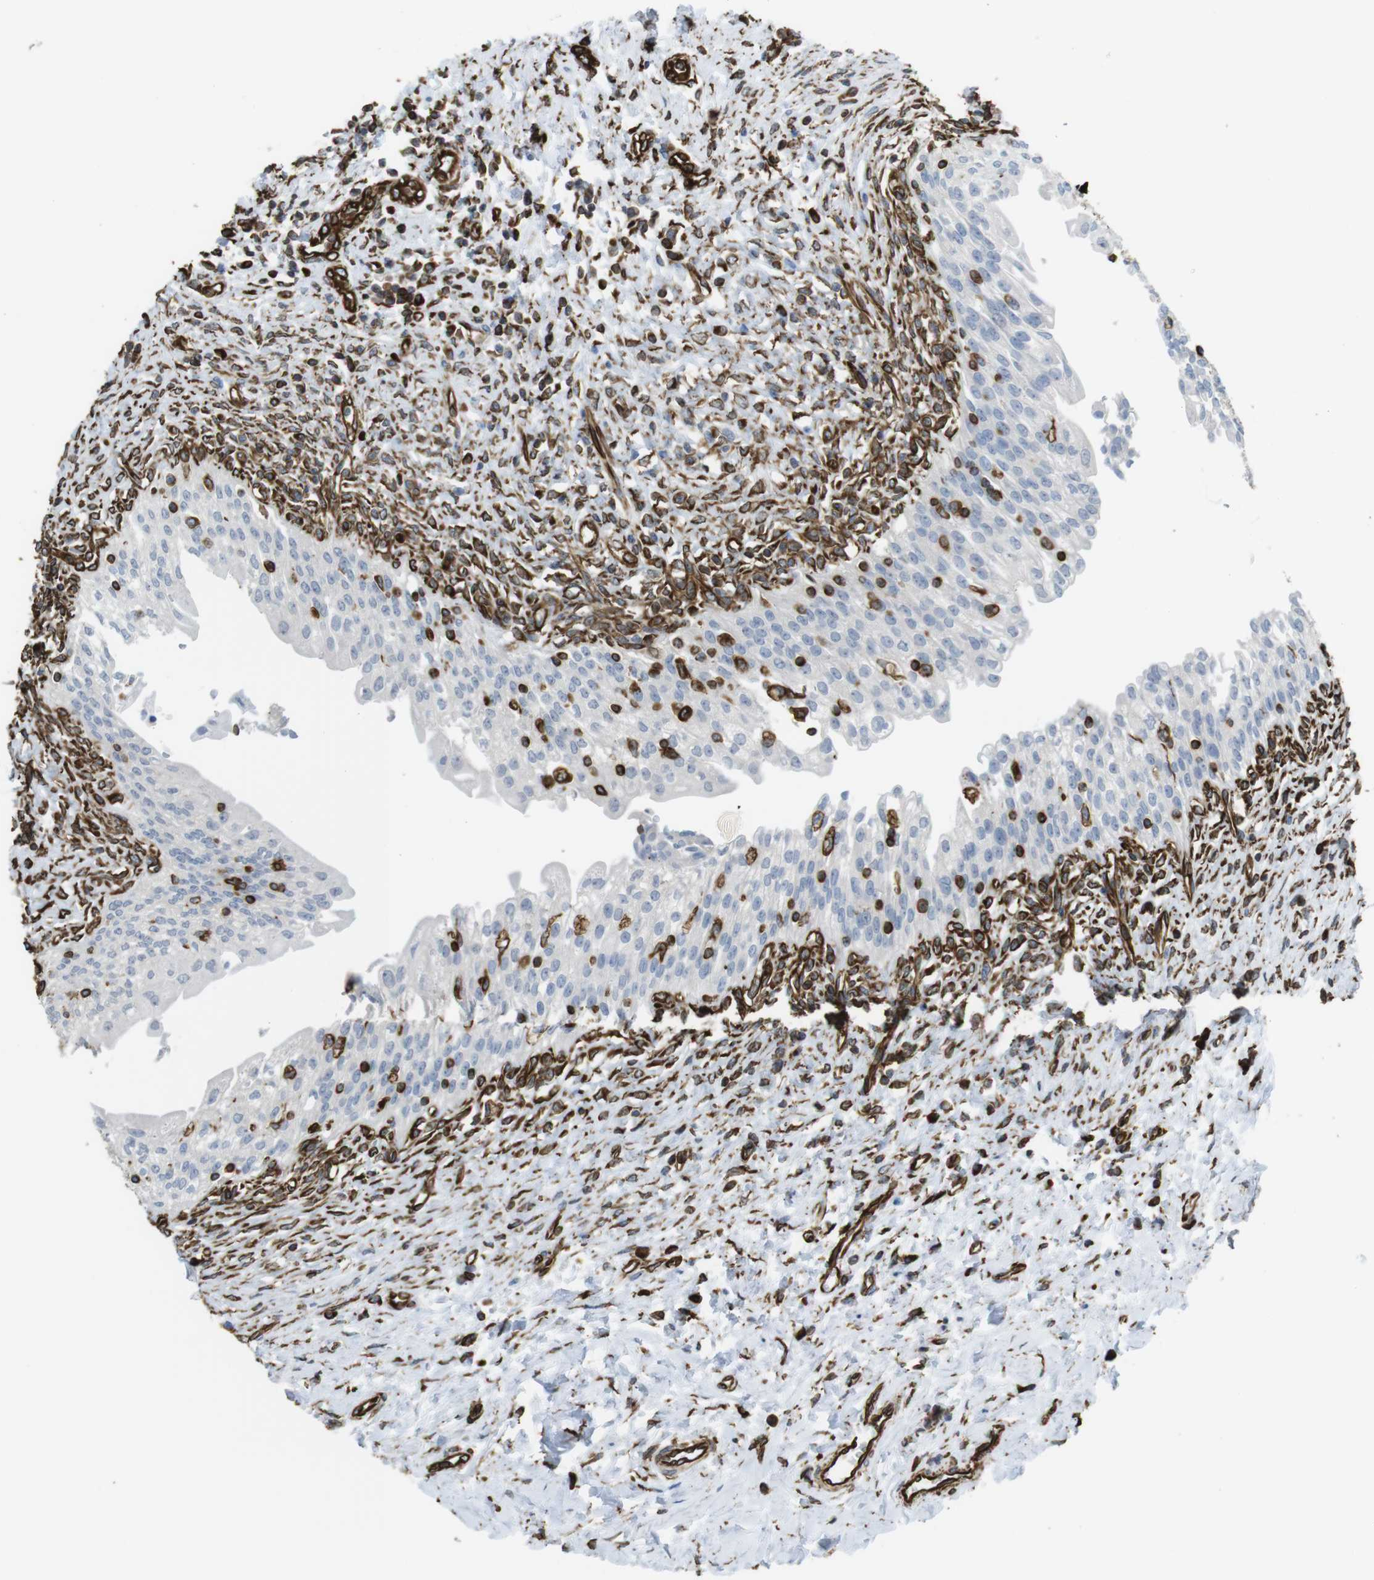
{"staining": {"intensity": "negative", "quantity": "none", "location": "none"}, "tissue": "urinary bladder", "cell_type": "Urothelial cells", "image_type": "normal", "snomed": [{"axis": "morphology", "description": "Normal tissue, NOS"}, {"axis": "morphology", "description": "Inflammation, NOS"}, {"axis": "topography", "description": "Urinary bladder"}], "caption": "Human urinary bladder stained for a protein using immunohistochemistry reveals no positivity in urothelial cells.", "gene": "RALGPS1", "patient": {"sex": "female", "age": 80}}